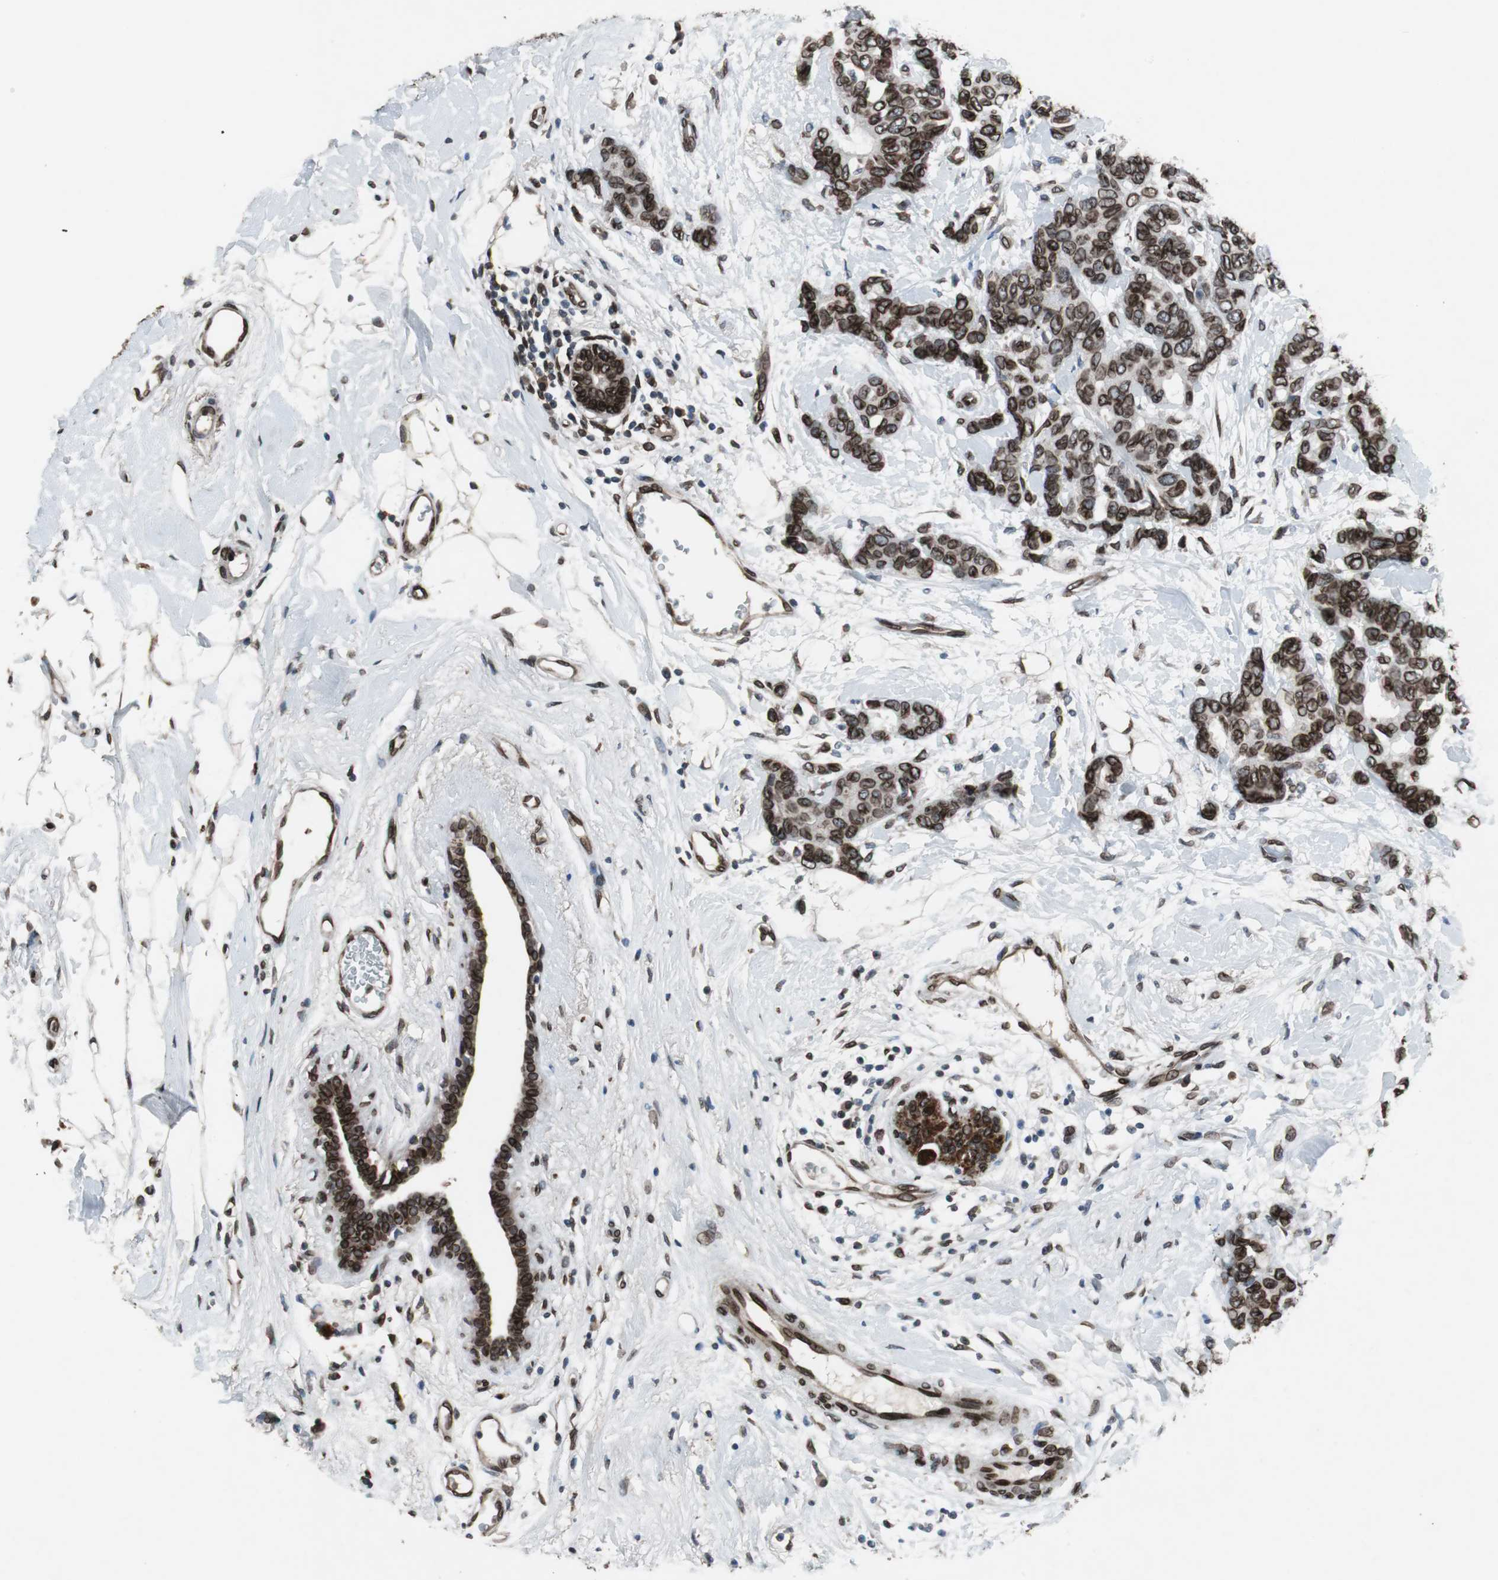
{"staining": {"intensity": "strong", "quantity": ">75%", "location": "cytoplasmic/membranous,nuclear"}, "tissue": "breast cancer", "cell_type": "Tumor cells", "image_type": "cancer", "snomed": [{"axis": "morphology", "description": "Duct carcinoma"}, {"axis": "topography", "description": "Breast"}], "caption": "Strong cytoplasmic/membranous and nuclear expression is seen in about >75% of tumor cells in intraductal carcinoma (breast).", "gene": "LMNA", "patient": {"sex": "female", "age": 87}}